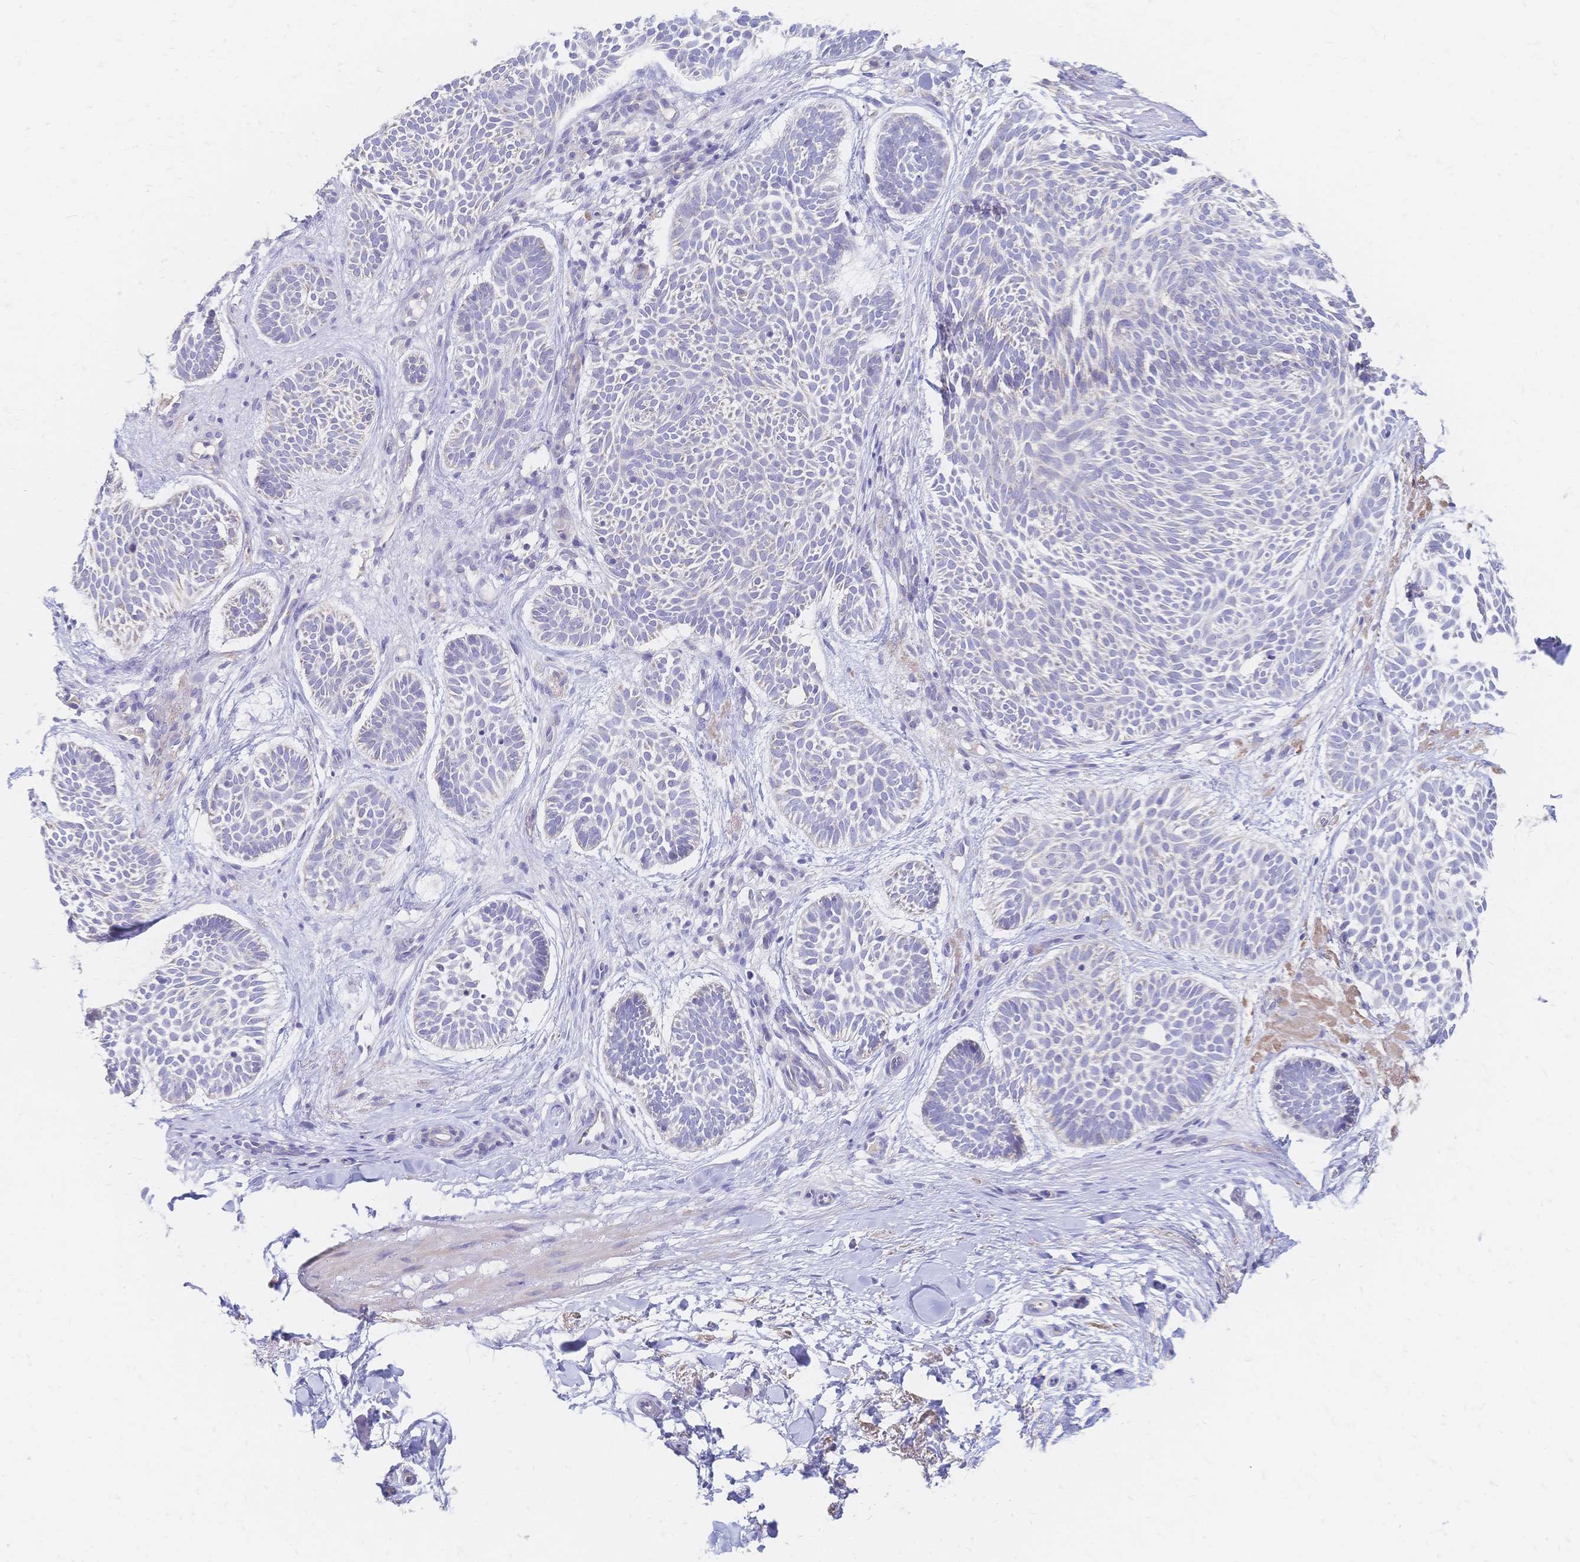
{"staining": {"intensity": "negative", "quantity": "none", "location": "none"}, "tissue": "skin cancer", "cell_type": "Tumor cells", "image_type": "cancer", "snomed": [{"axis": "morphology", "description": "Basal cell carcinoma"}, {"axis": "topography", "description": "Skin"}], "caption": "A high-resolution histopathology image shows IHC staining of skin cancer, which demonstrates no significant positivity in tumor cells.", "gene": "VWC2L", "patient": {"sex": "male", "age": 89}}